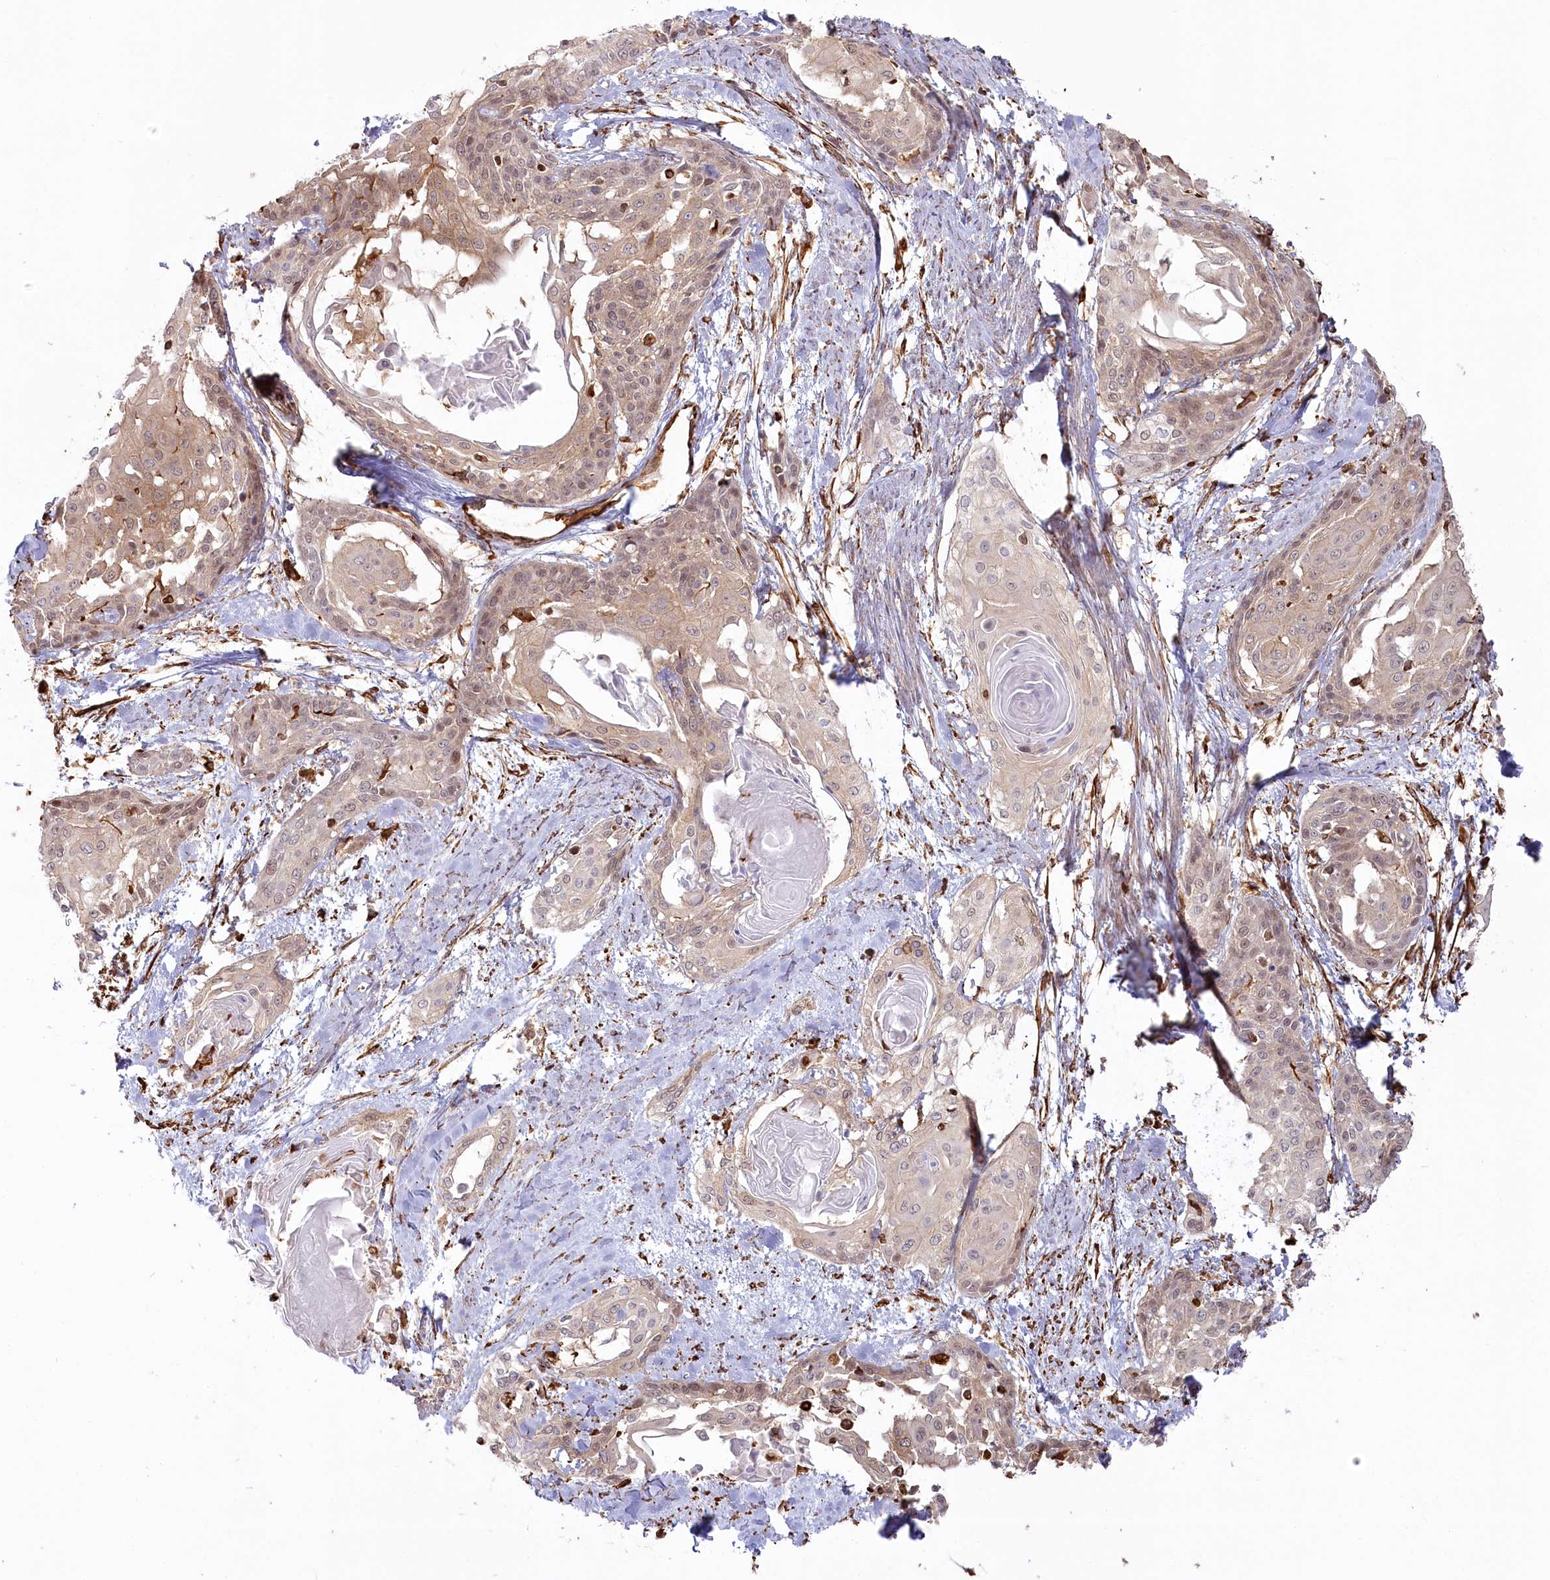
{"staining": {"intensity": "weak", "quantity": "<25%", "location": "cytoplasmic/membranous"}, "tissue": "cervical cancer", "cell_type": "Tumor cells", "image_type": "cancer", "snomed": [{"axis": "morphology", "description": "Squamous cell carcinoma, NOS"}, {"axis": "topography", "description": "Cervix"}], "caption": "The micrograph reveals no significant staining in tumor cells of cervical cancer (squamous cell carcinoma).", "gene": "TTC1", "patient": {"sex": "female", "age": 57}}